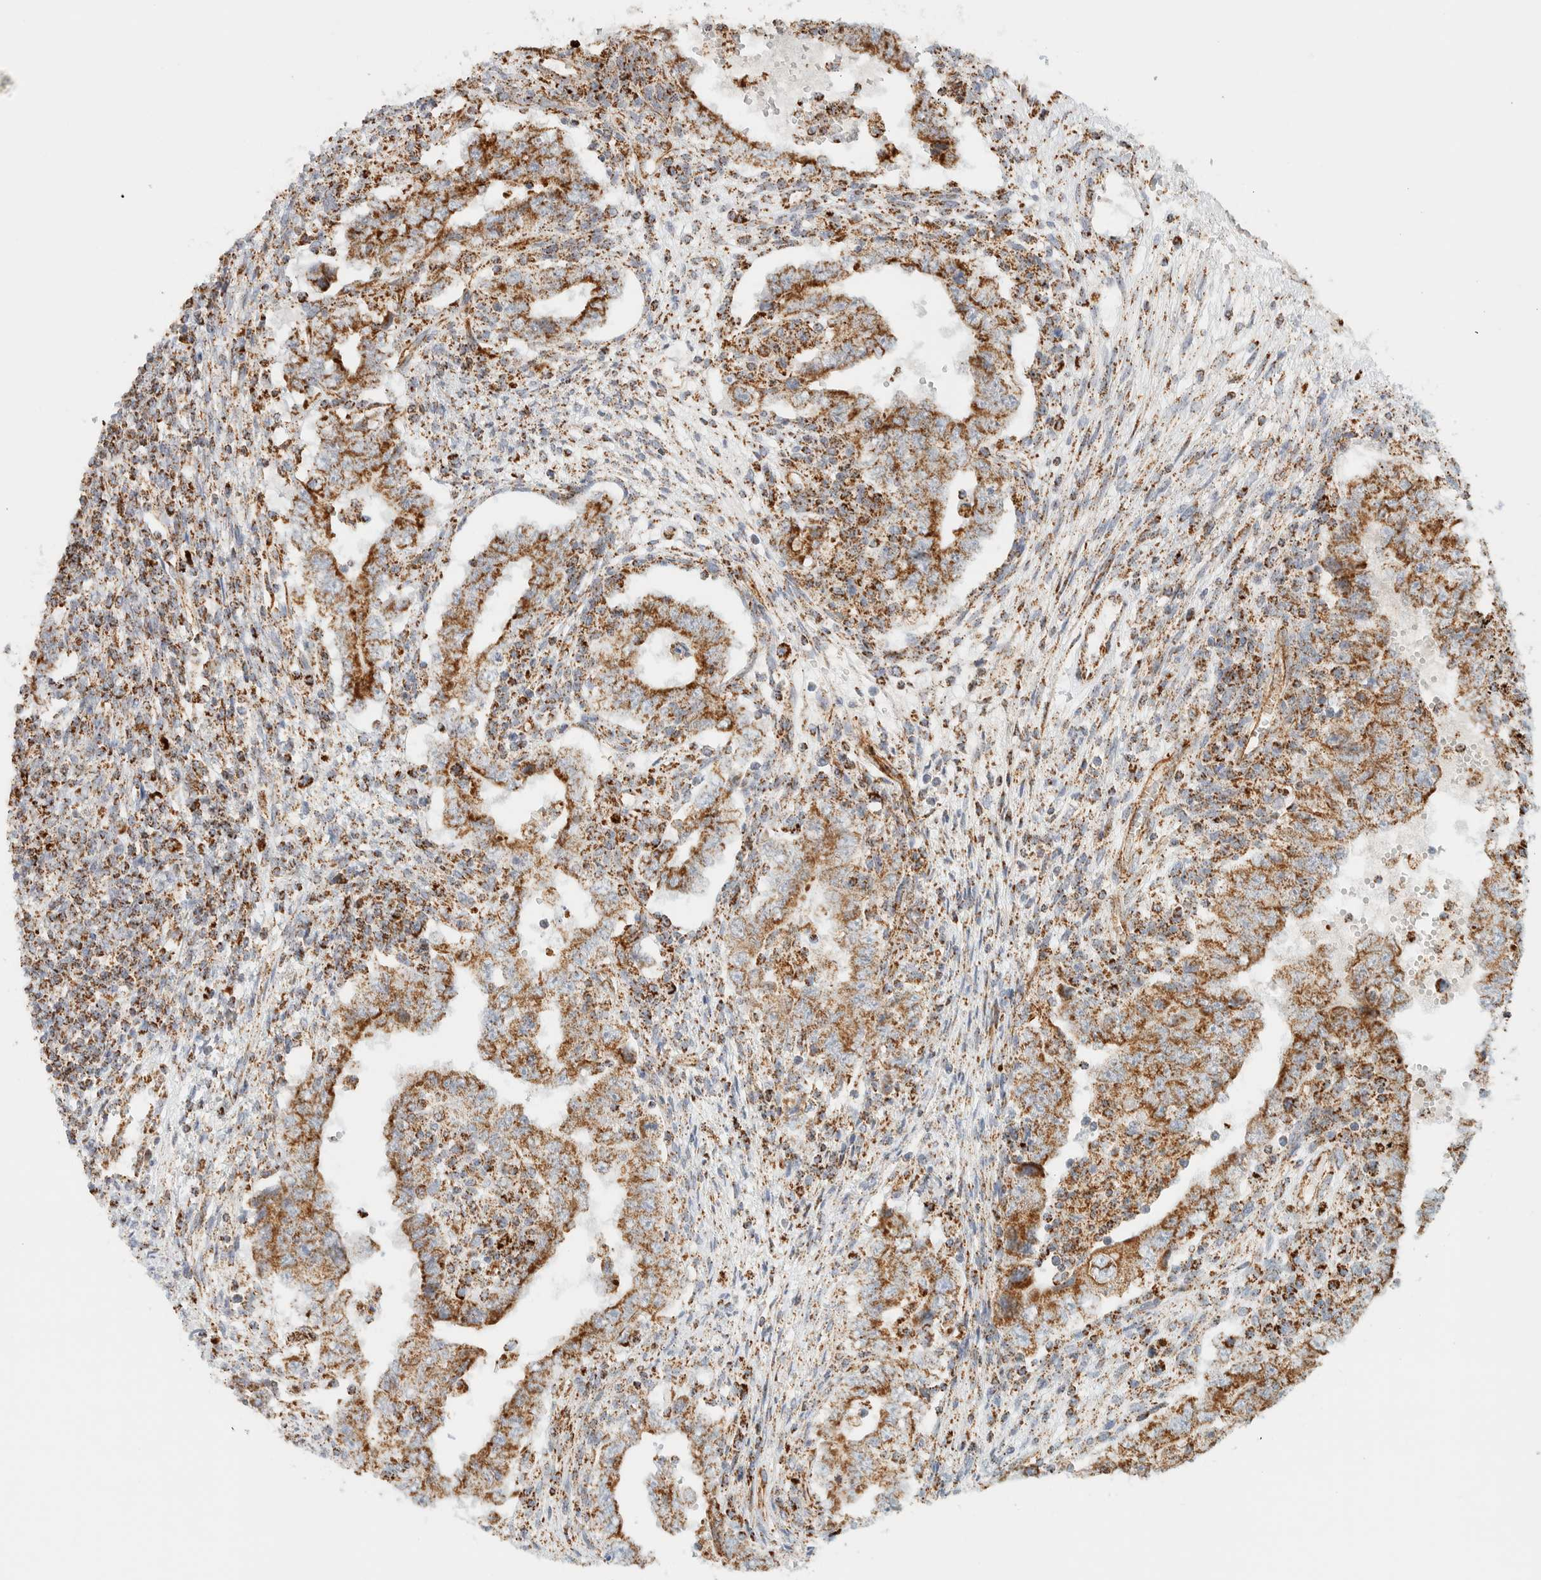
{"staining": {"intensity": "moderate", "quantity": ">75%", "location": "cytoplasmic/membranous"}, "tissue": "testis cancer", "cell_type": "Tumor cells", "image_type": "cancer", "snomed": [{"axis": "morphology", "description": "Carcinoma, Embryonal, NOS"}, {"axis": "topography", "description": "Testis"}], "caption": "Immunohistochemical staining of testis cancer displays medium levels of moderate cytoplasmic/membranous staining in approximately >75% of tumor cells.", "gene": "KIFAP3", "patient": {"sex": "male", "age": 26}}